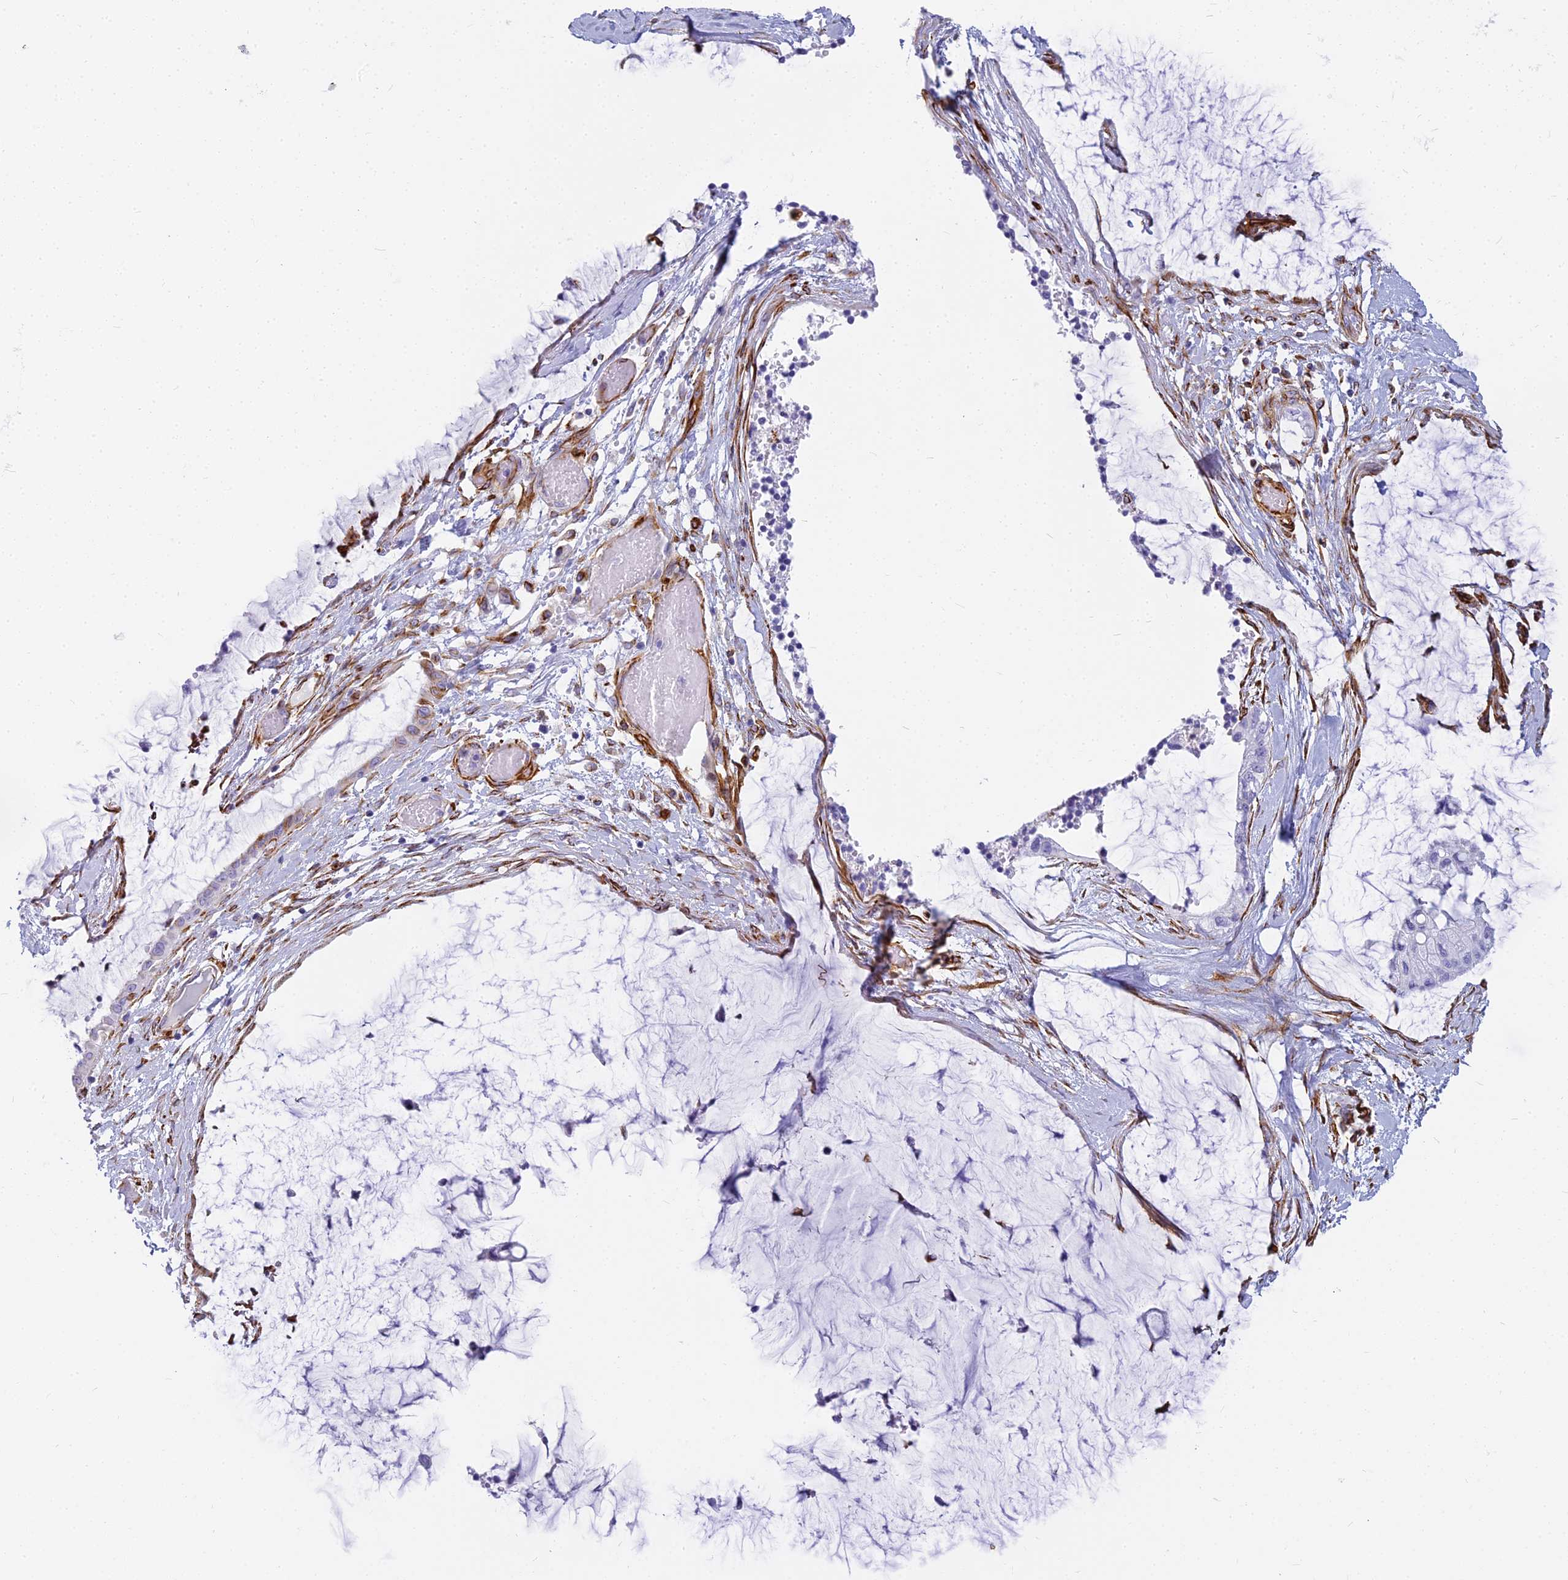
{"staining": {"intensity": "negative", "quantity": "none", "location": "none"}, "tissue": "ovarian cancer", "cell_type": "Tumor cells", "image_type": "cancer", "snomed": [{"axis": "morphology", "description": "Cystadenocarcinoma, mucinous, NOS"}, {"axis": "topography", "description": "Ovary"}], "caption": "This is an IHC micrograph of ovarian cancer. There is no positivity in tumor cells.", "gene": "EVI2A", "patient": {"sex": "female", "age": 39}}